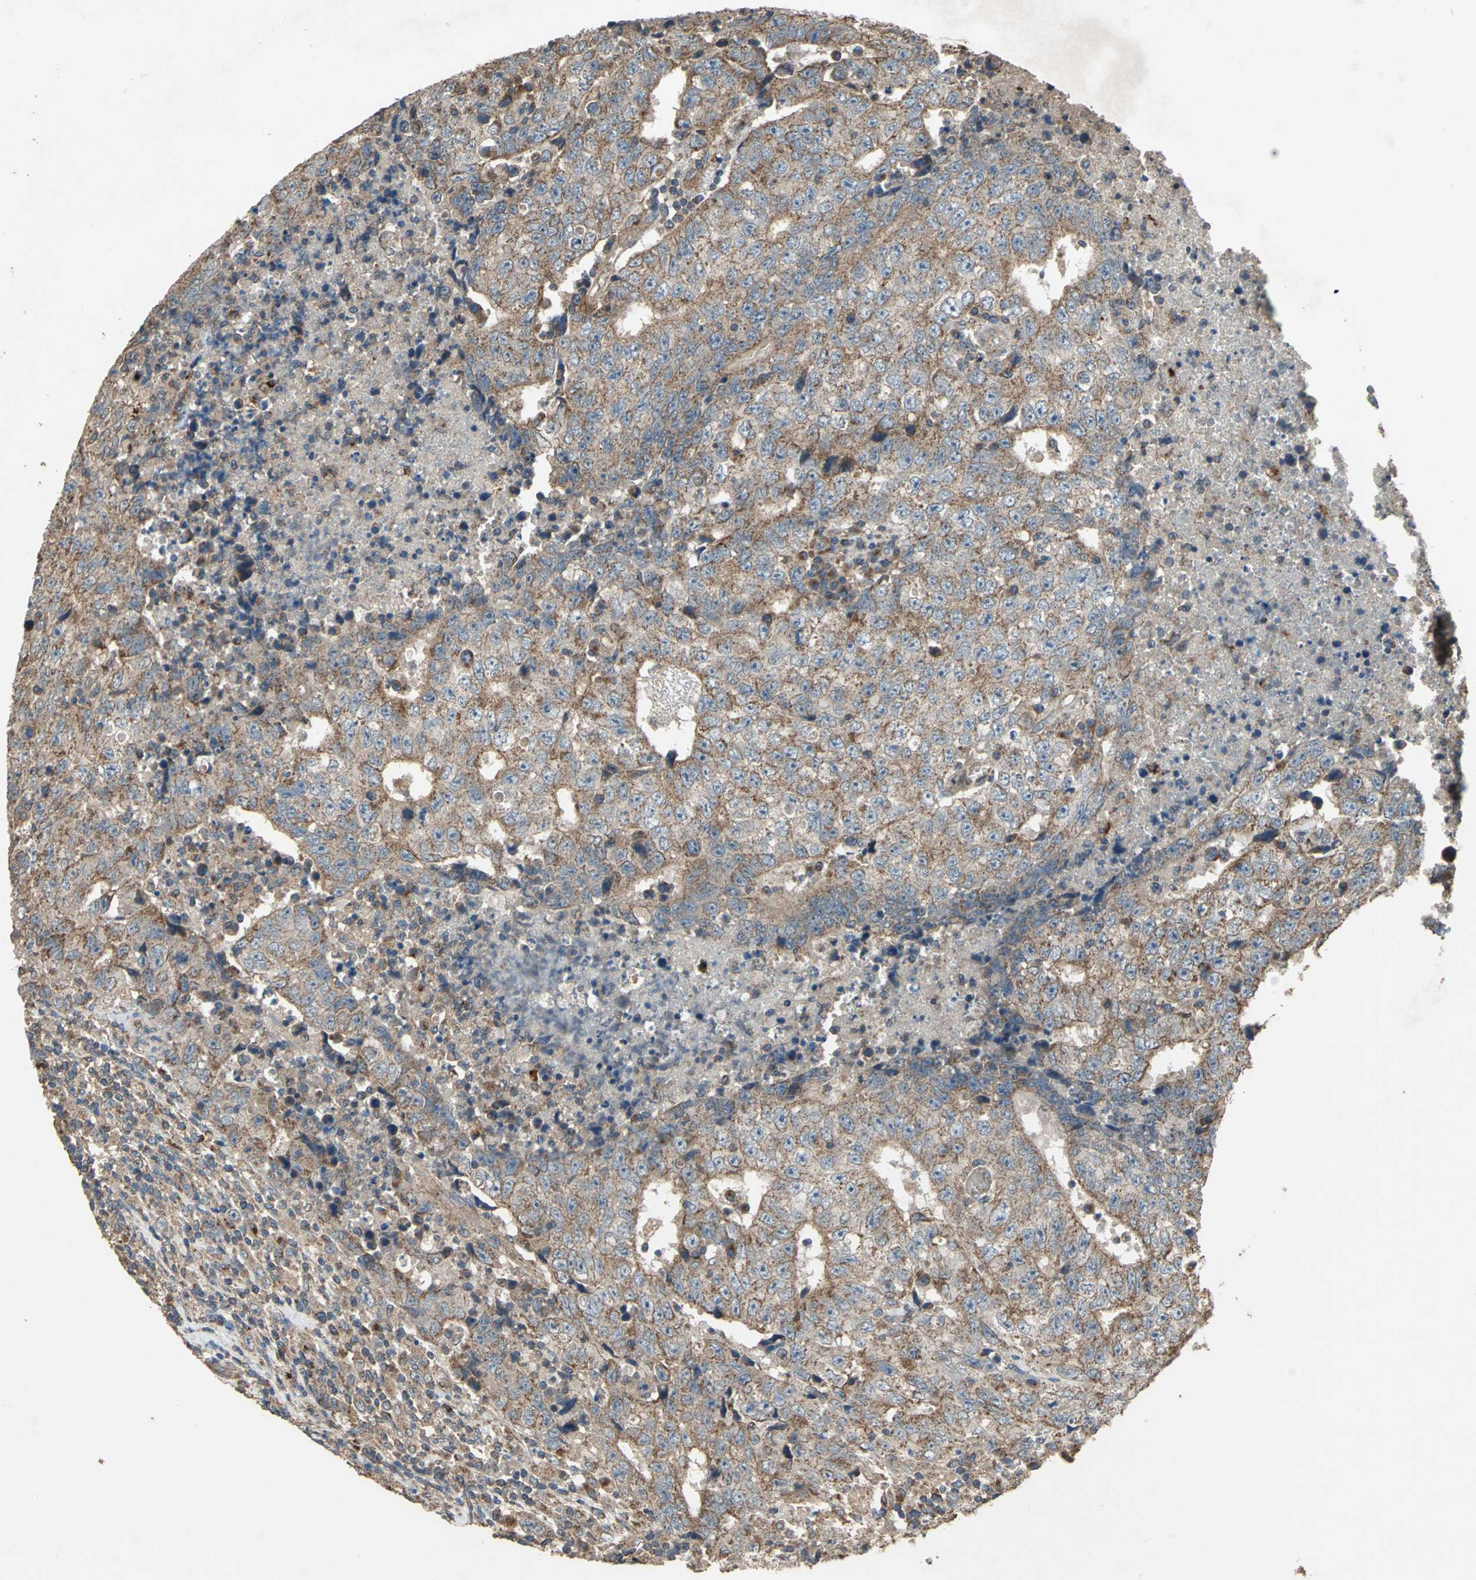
{"staining": {"intensity": "strong", "quantity": ">75%", "location": "cytoplasmic/membranous"}, "tissue": "testis cancer", "cell_type": "Tumor cells", "image_type": "cancer", "snomed": [{"axis": "morphology", "description": "Necrosis, NOS"}, {"axis": "morphology", "description": "Carcinoma, Embryonal, NOS"}, {"axis": "topography", "description": "Testis"}], "caption": "The histopathology image shows staining of testis cancer, revealing strong cytoplasmic/membranous protein positivity (brown color) within tumor cells.", "gene": "POLRMT", "patient": {"sex": "male", "age": 19}}